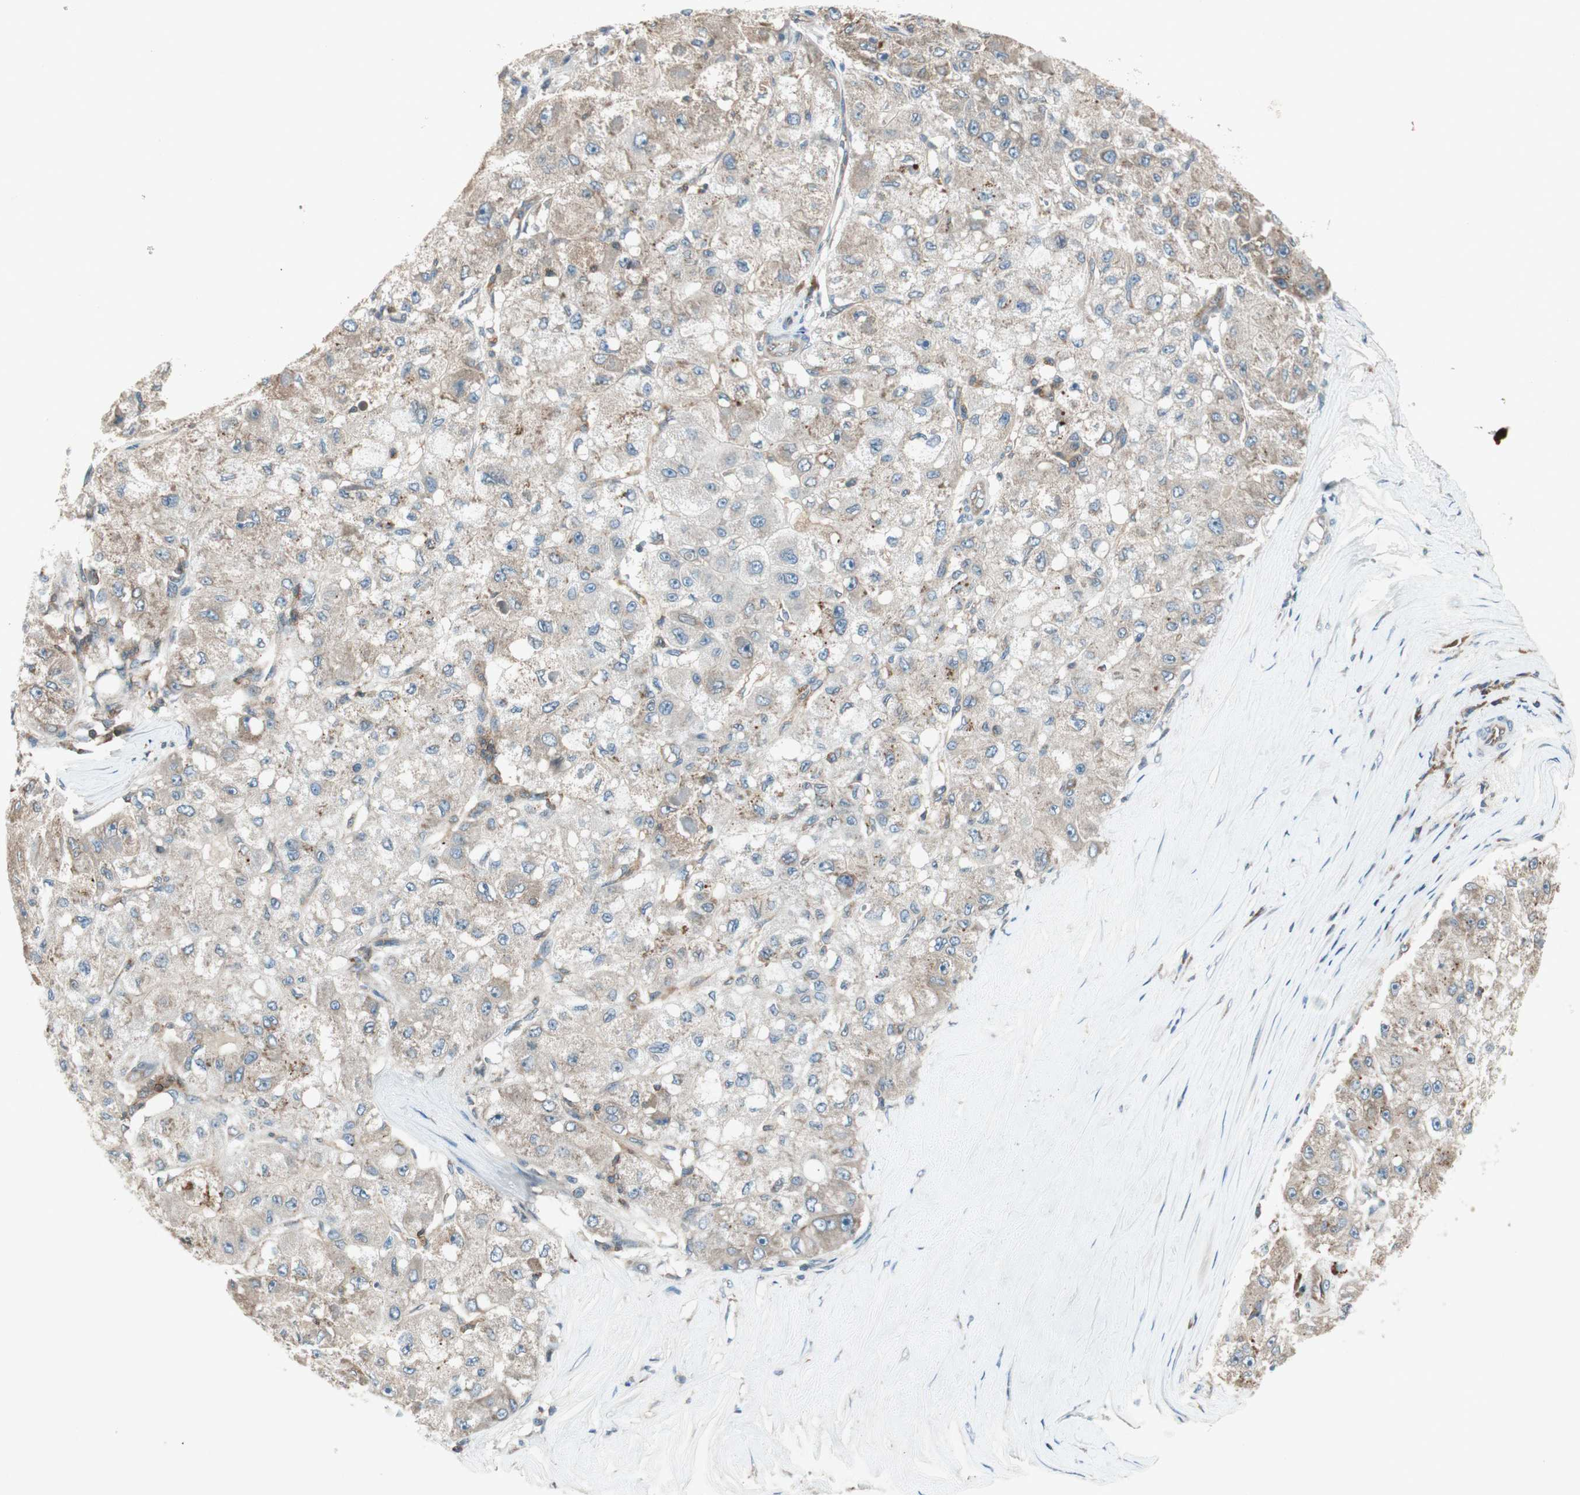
{"staining": {"intensity": "moderate", "quantity": ">75%", "location": "cytoplasmic/membranous"}, "tissue": "liver cancer", "cell_type": "Tumor cells", "image_type": "cancer", "snomed": [{"axis": "morphology", "description": "Carcinoma, Hepatocellular, NOS"}, {"axis": "topography", "description": "Liver"}], "caption": "Moderate cytoplasmic/membranous positivity is appreciated in about >75% of tumor cells in liver cancer (hepatocellular carcinoma).", "gene": "CHADL", "patient": {"sex": "male", "age": 80}}